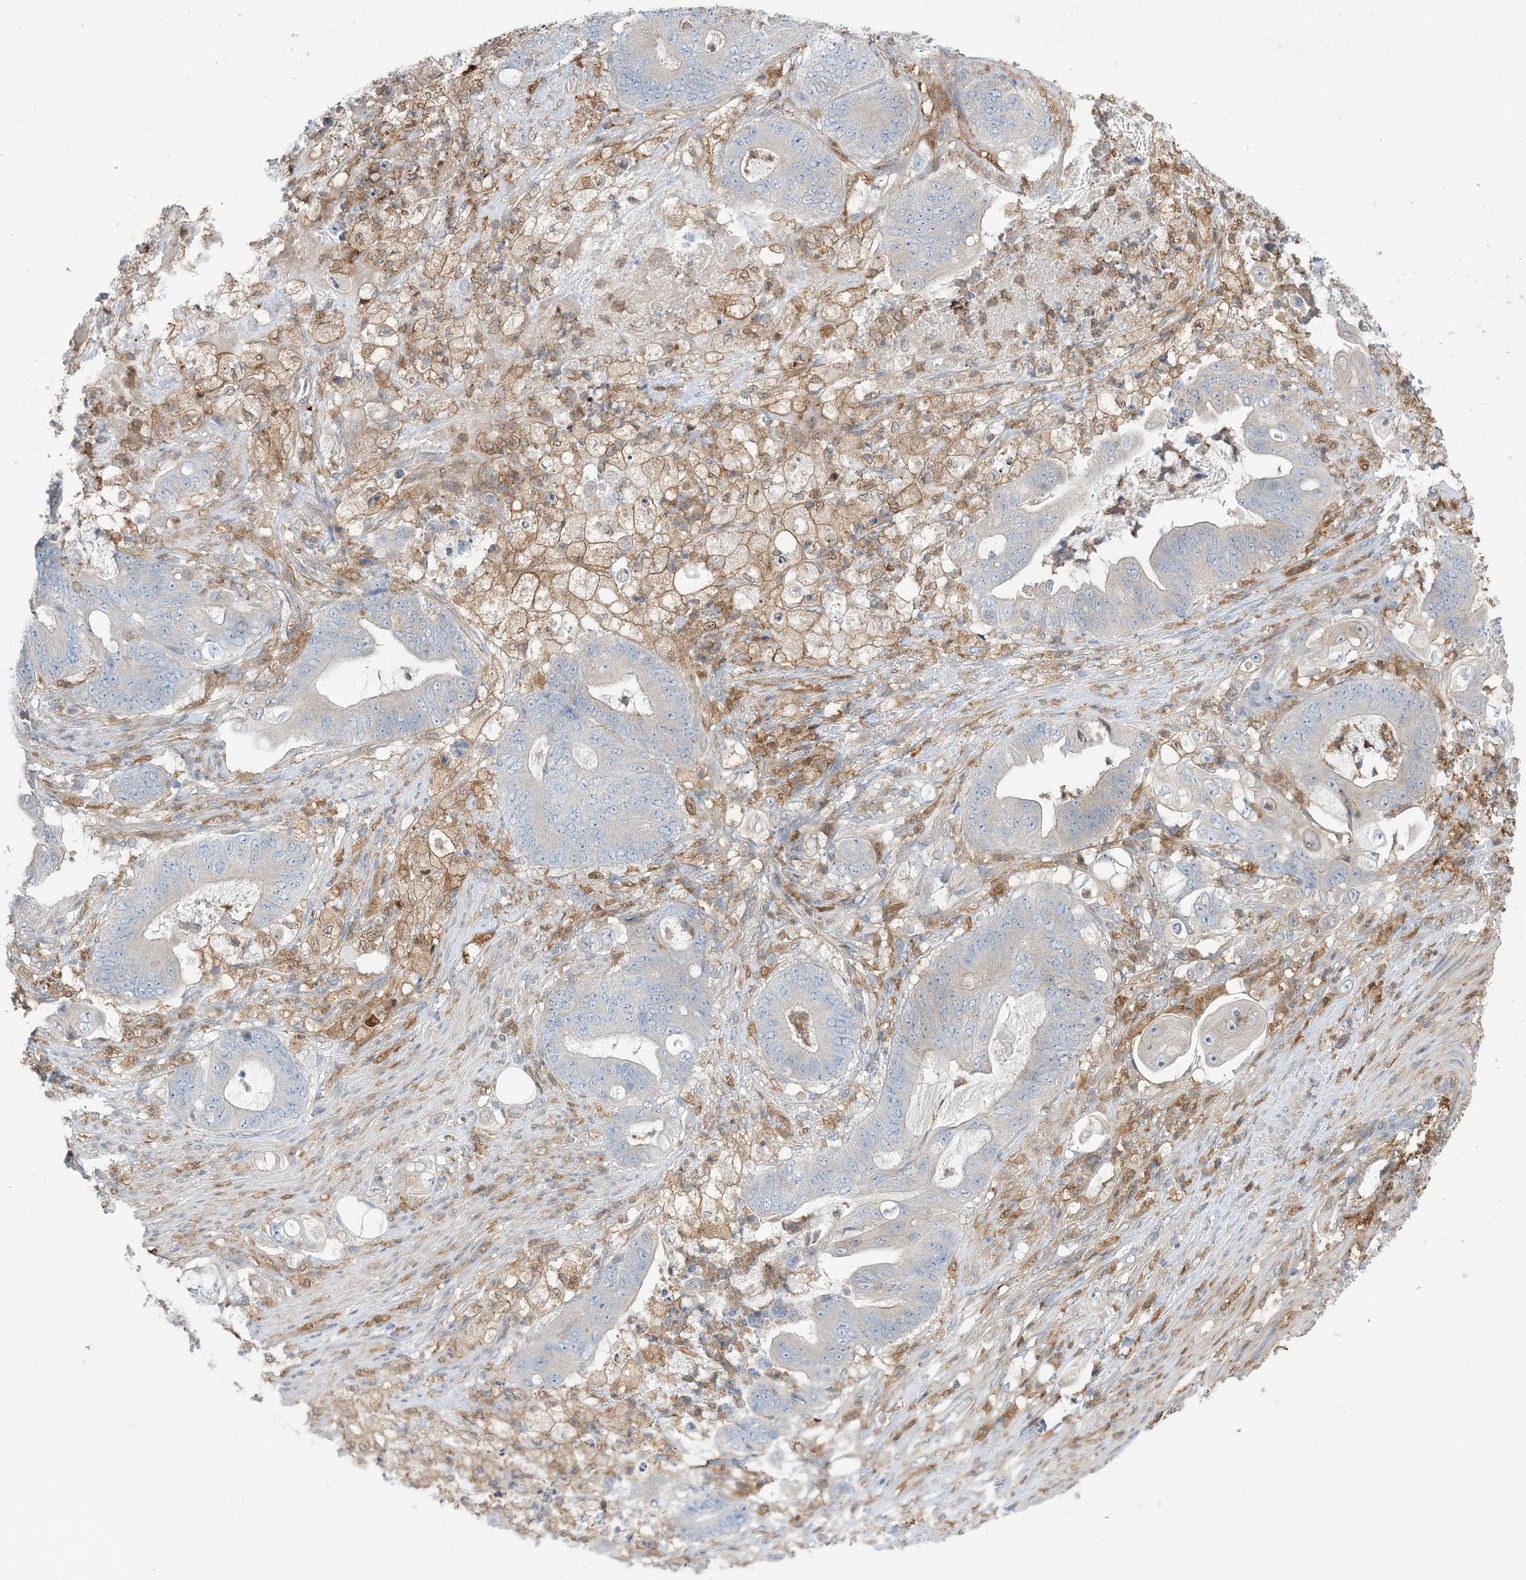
{"staining": {"intensity": "negative", "quantity": "none", "location": "none"}, "tissue": "stomach cancer", "cell_type": "Tumor cells", "image_type": "cancer", "snomed": [{"axis": "morphology", "description": "Adenocarcinoma, NOS"}, {"axis": "topography", "description": "Stomach"}], "caption": "Adenocarcinoma (stomach) stained for a protein using IHC shows no expression tumor cells.", "gene": "NAGK", "patient": {"sex": "female", "age": 73}}